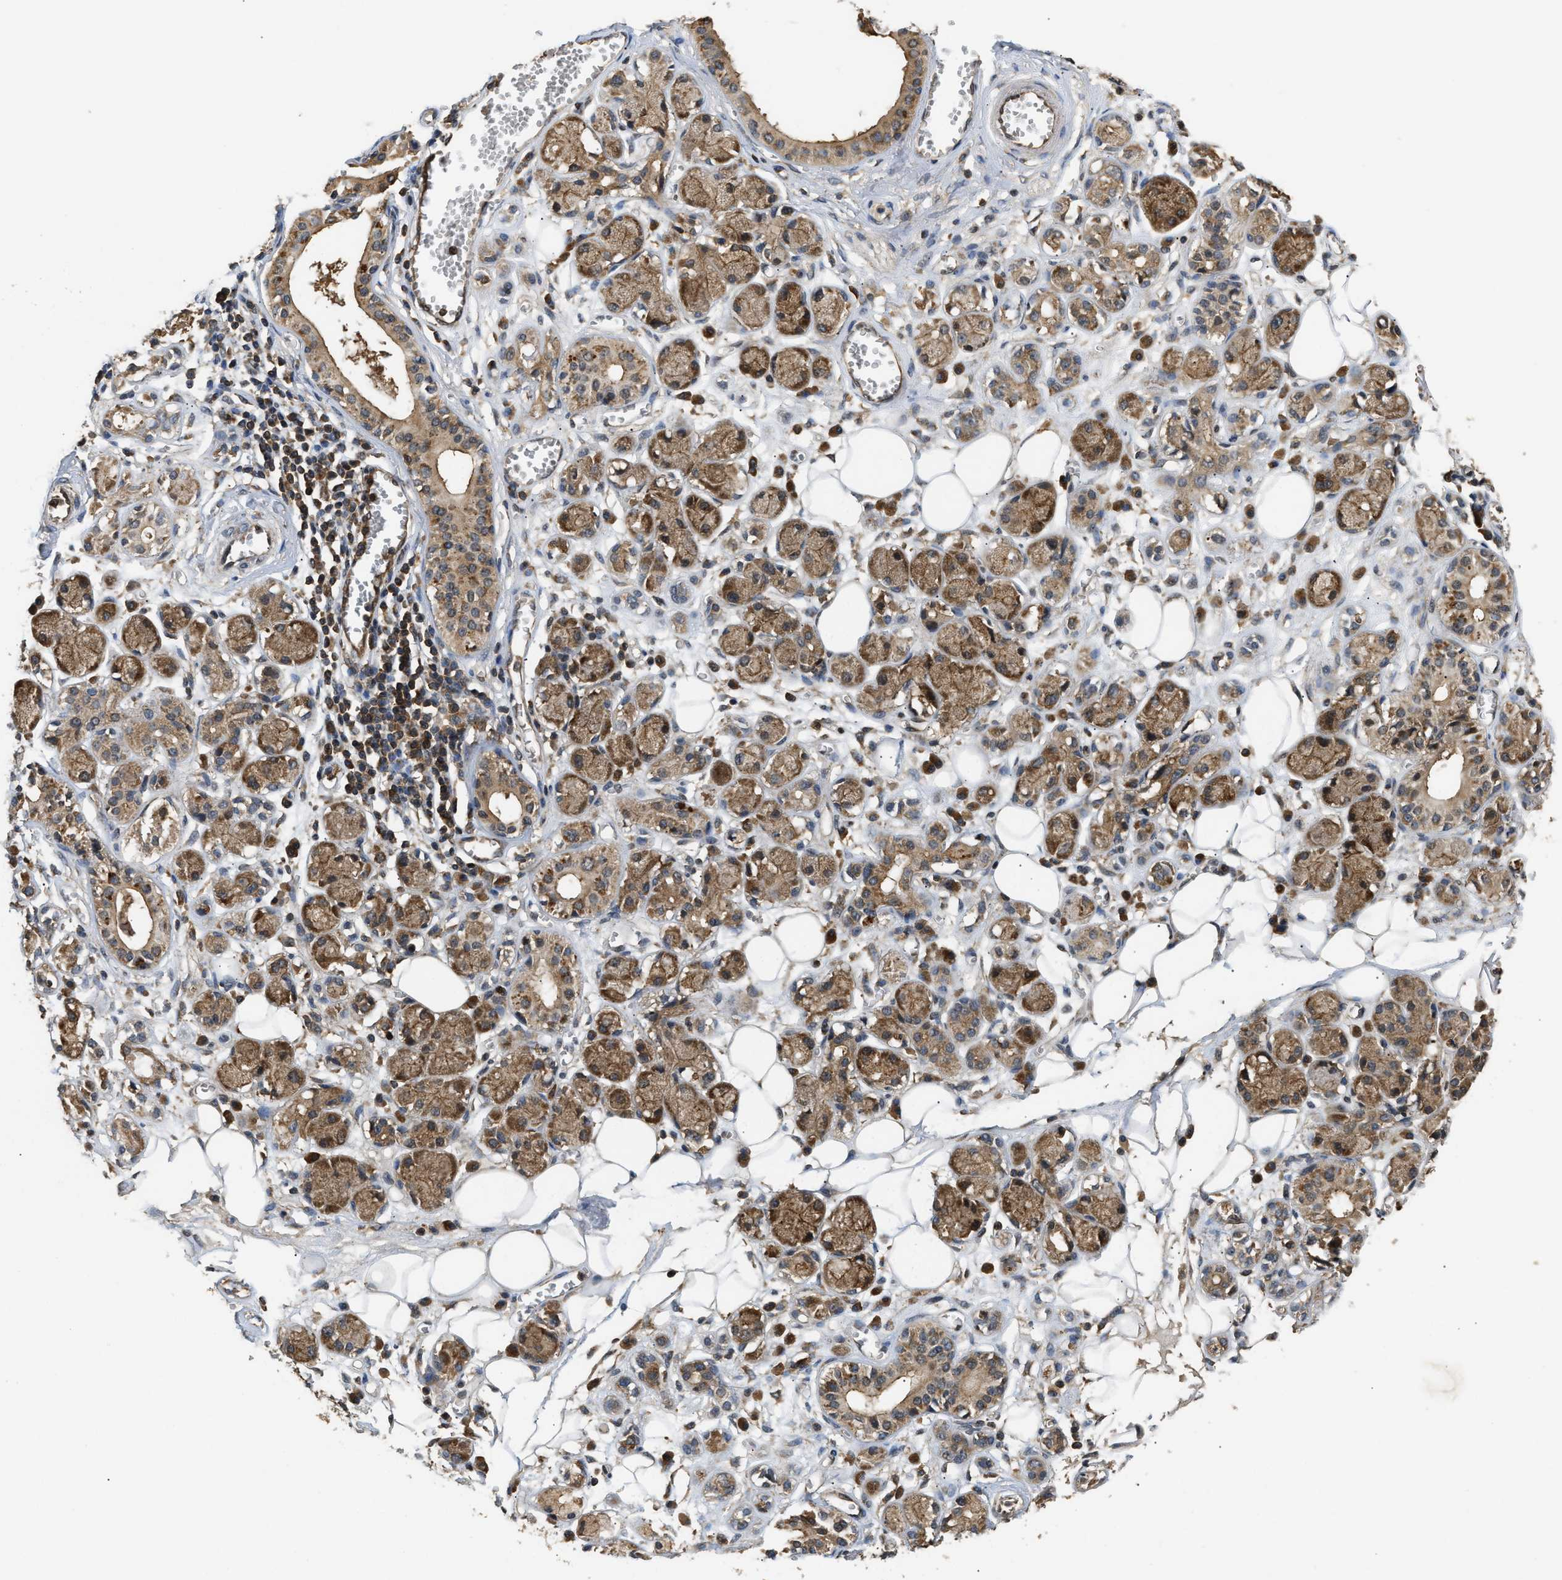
{"staining": {"intensity": "negative", "quantity": "none", "location": "none"}, "tissue": "adipose tissue", "cell_type": "Adipocytes", "image_type": "normal", "snomed": [{"axis": "morphology", "description": "Normal tissue, NOS"}, {"axis": "morphology", "description": "Inflammation, NOS"}, {"axis": "topography", "description": "Salivary gland"}, {"axis": "topography", "description": "Peripheral nerve tissue"}], "caption": "An image of human adipose tissue is negative for staining in adipocytes. Brightfield microscopy of immunohistochemistry stained with DAB (brown) and hematoxylin (blue), captured at high magnification.", "gene": "DNAJC2", "patient": {"sex": "female", "age": 75}}